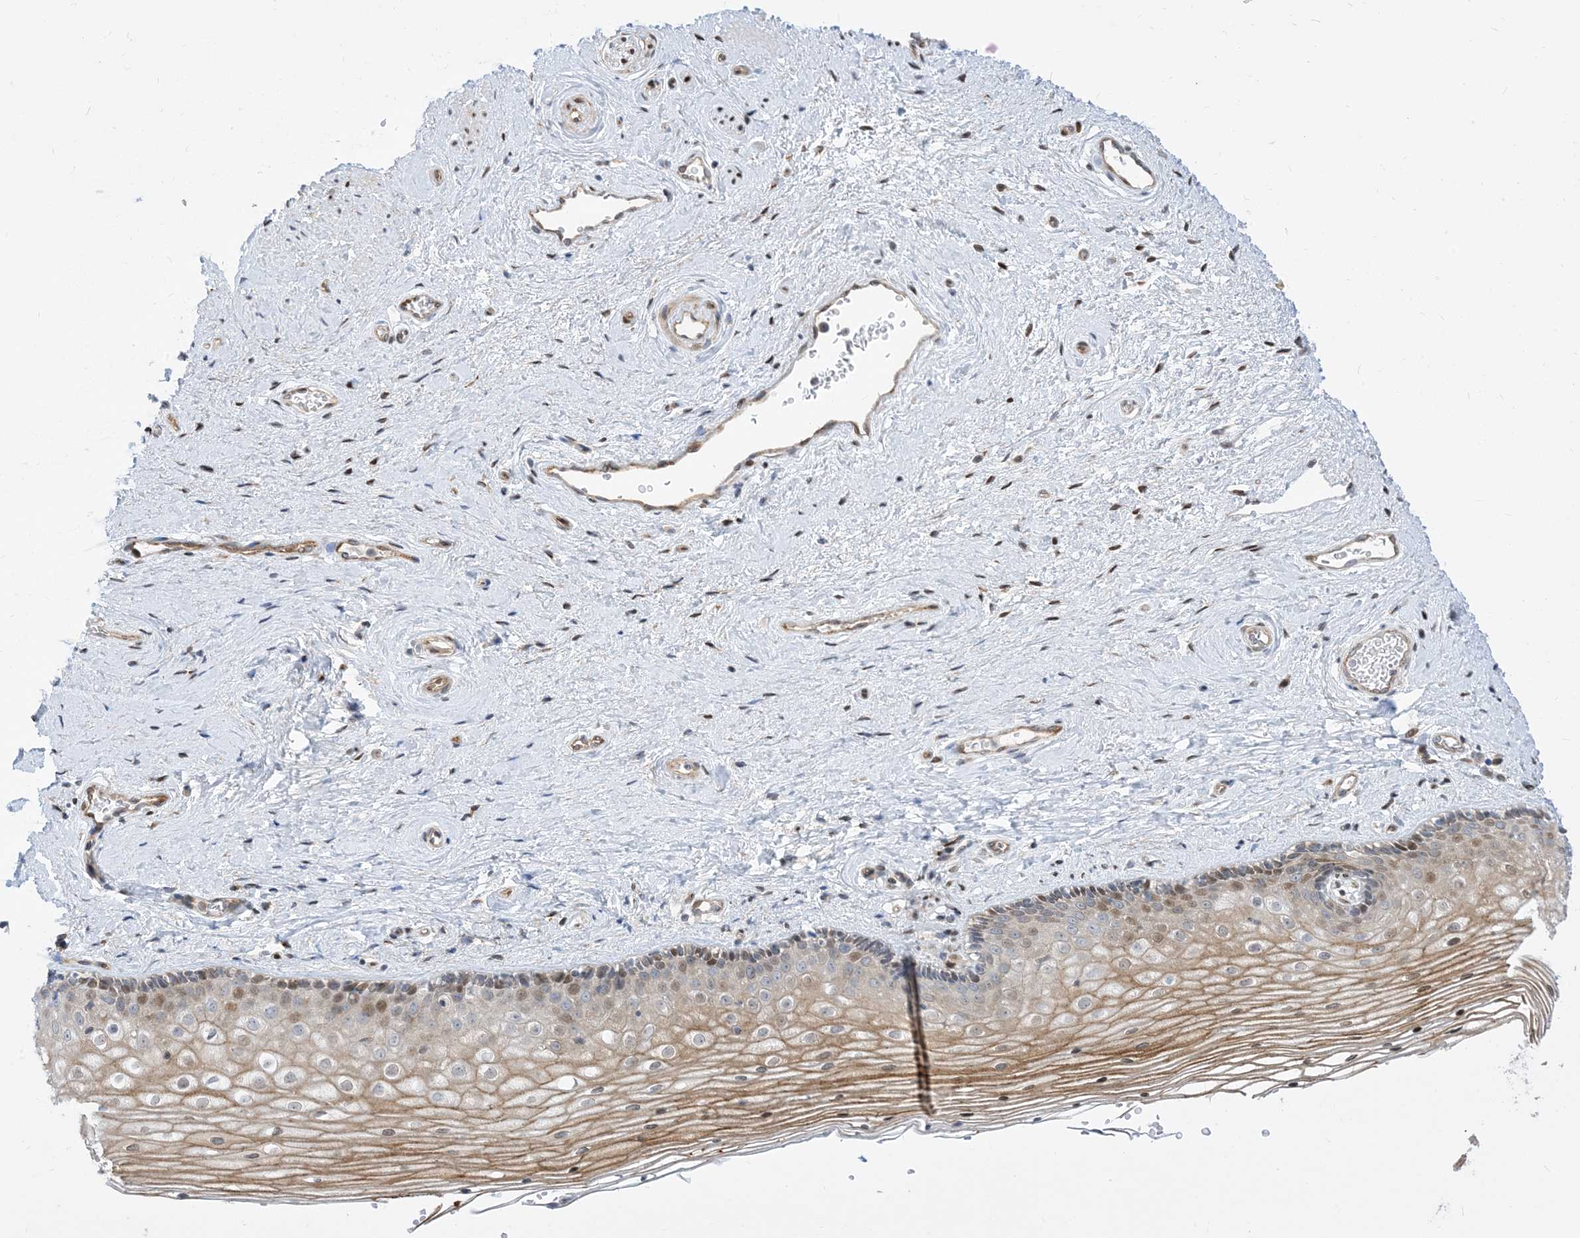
{"staining": {"intensity": "moderate", "quantity": "<25%", "location": "cytoplasmic/membranous,nuclear"}, "tissue": "vagina", "cell_type": "Squamous epithelial cells", "image_type": "normal", "snomed": [{"axis": "morphology", "description": "Normal tissue, NOS"}, {"axis": "topography", "description": "Vagina"}], "caption": "Squamous epithelial cells exhibit moderate cytoplasmic/membranous,nuclear positivity in approximately <25% of cells in benign vagina.", "gene": "TYSND1", "patient": {"sex": "female", "age": 46}}